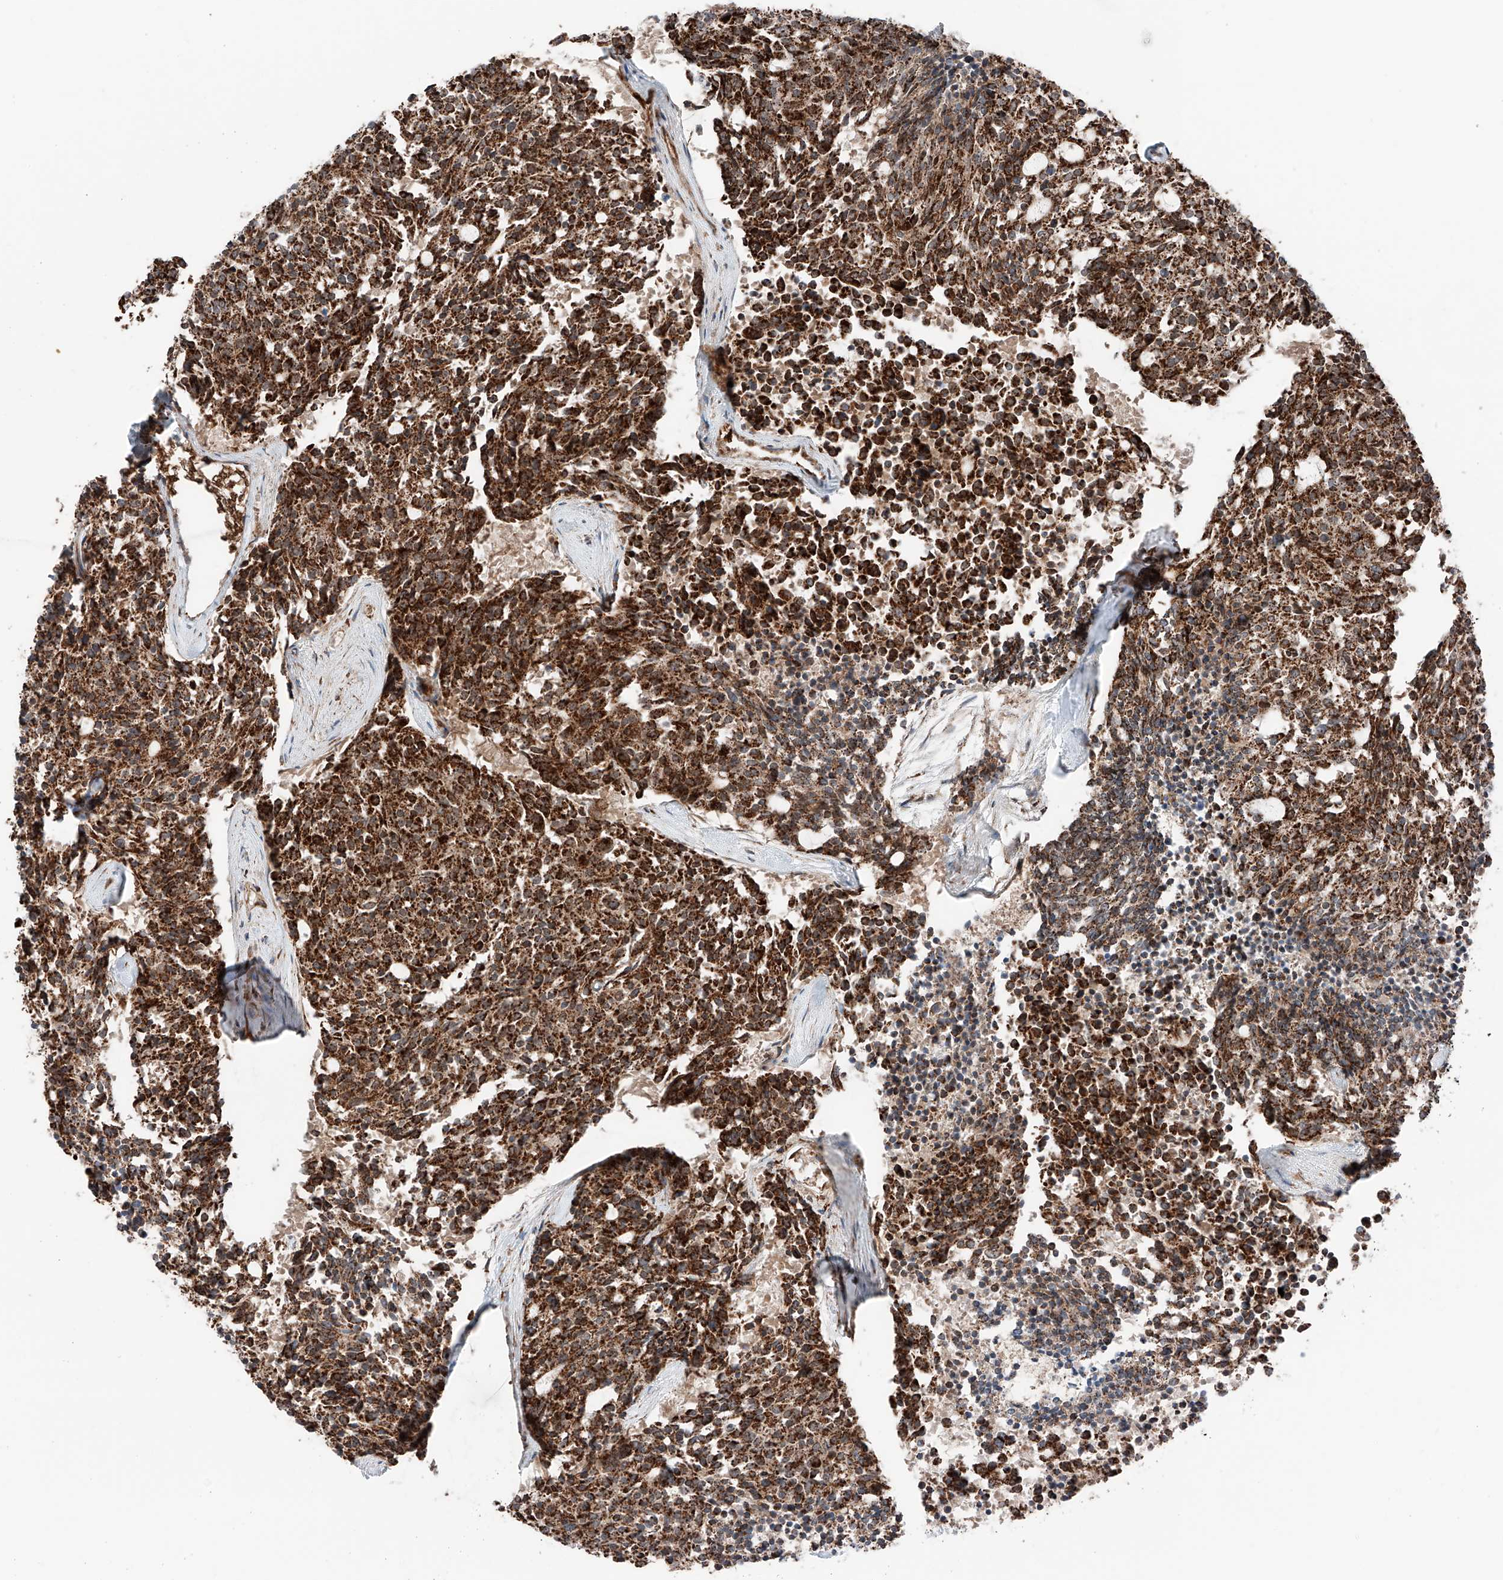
{"staining": {"intensity": "strong", "quantity": ">75%", "location": "cytoplasmic/membranous"}, "tissue": "carcinoid", "cell_type": "Tumor cells", "image_type": "cancer", "snomed": [{"axis": "morphology", "description": "Carcinoid, malignant, NOS"}, {"axis": "topography", "description": "Pancreas"}], "caption": "The immunohistochemical stain labels strong cytoplasmic/membranous staining in tumor cells of malignant carcinoid tissue.", "gene": "ZSCAN29", "patient": {"sex": "female", "age": 54}}